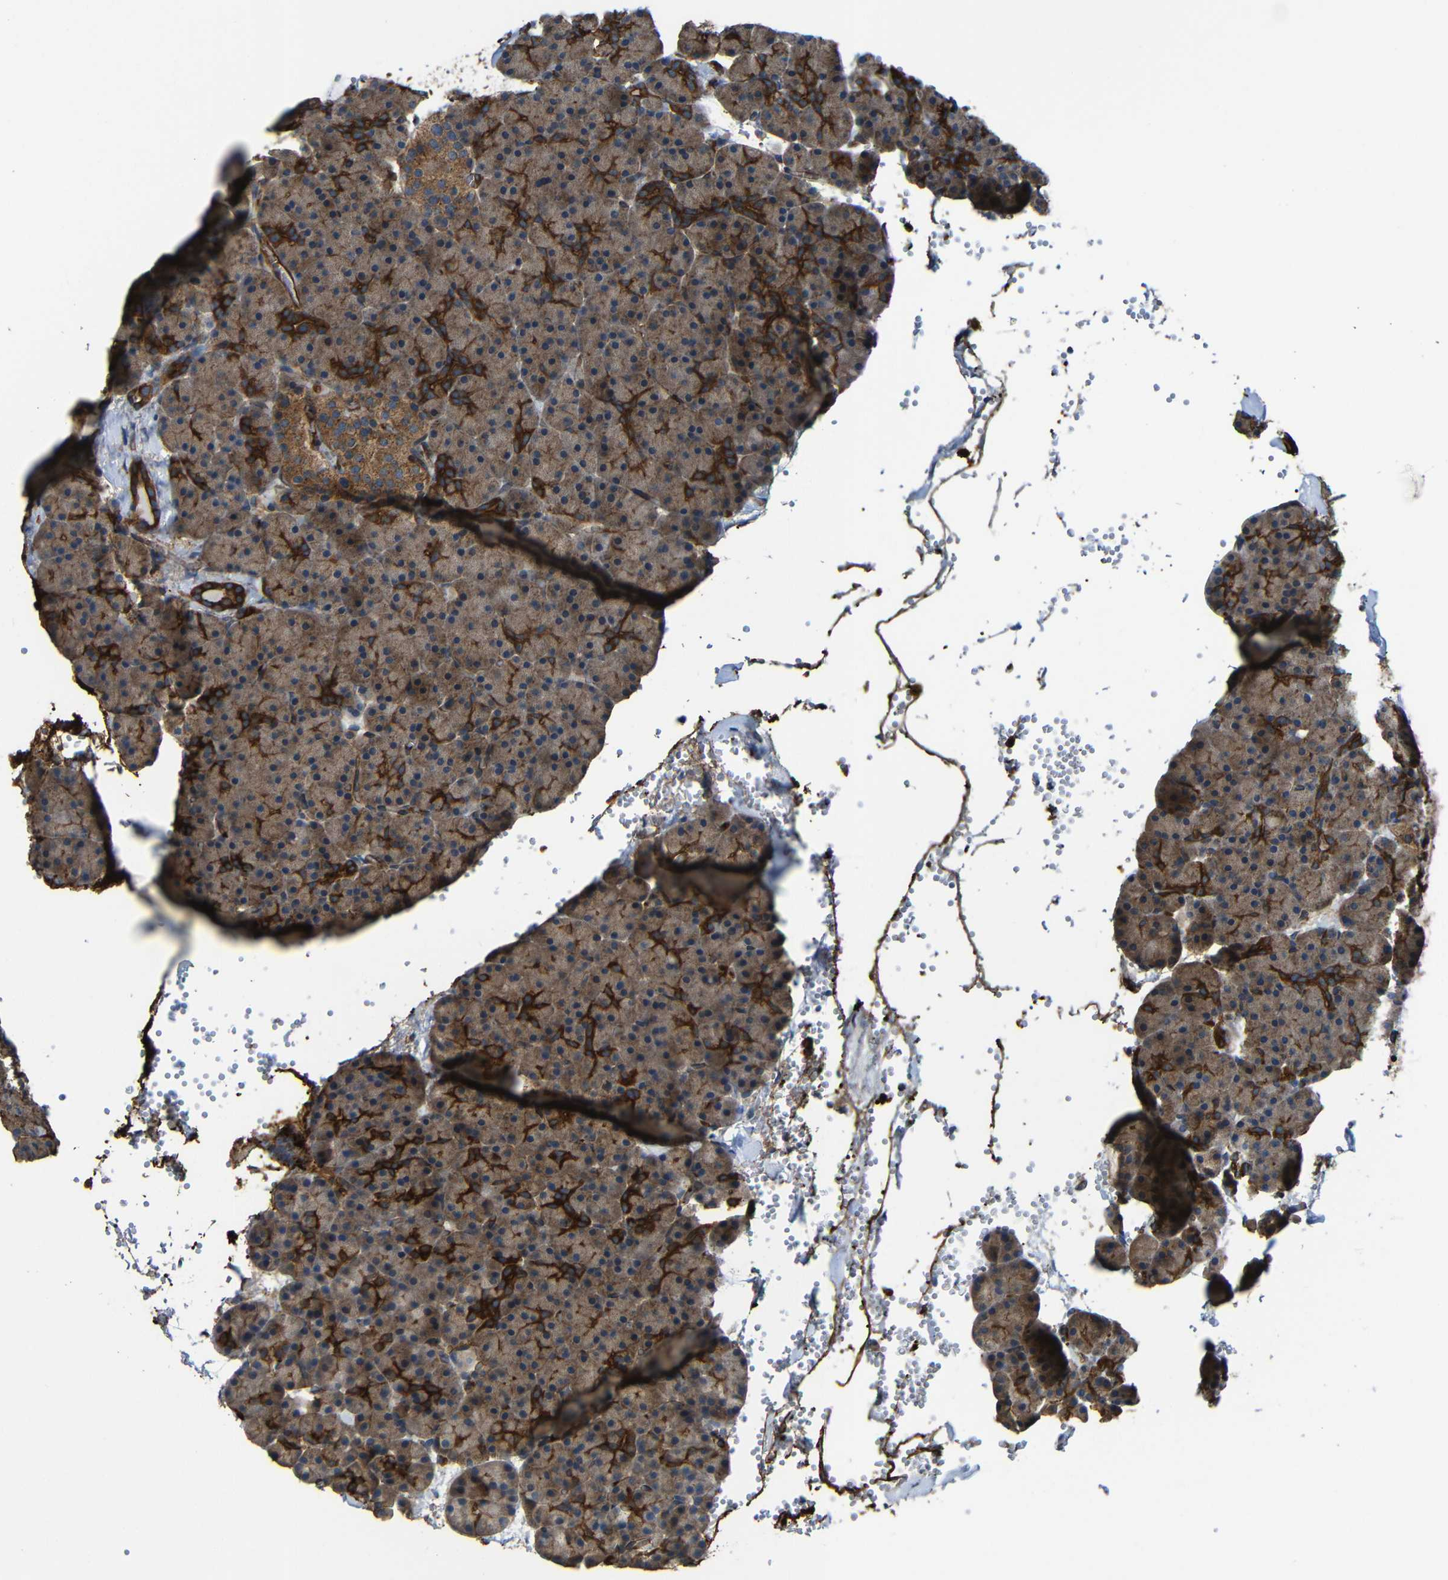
{"staining": {"intensity": "moderate", "quantity": ">75%", "location": "cytoplasmic/membranous"}, "tissue": "pancreas", "cell_type": "Exocrine glandular cells", "image_type": "normal", "snomed": [{"axis": "morphology", "description": "Normal tissue, NOS"}, {"axis": "topography", "description": "Pancreas"}], "caption": "Immunohistochemical staining of benign pancreas reveals >75% levels of moderate cytoplasmic/membranous protein expression in about >75% of exocrine glandular cells.", "gene": "PTCH1", "patient": {"sex": "female", "age": 35}}